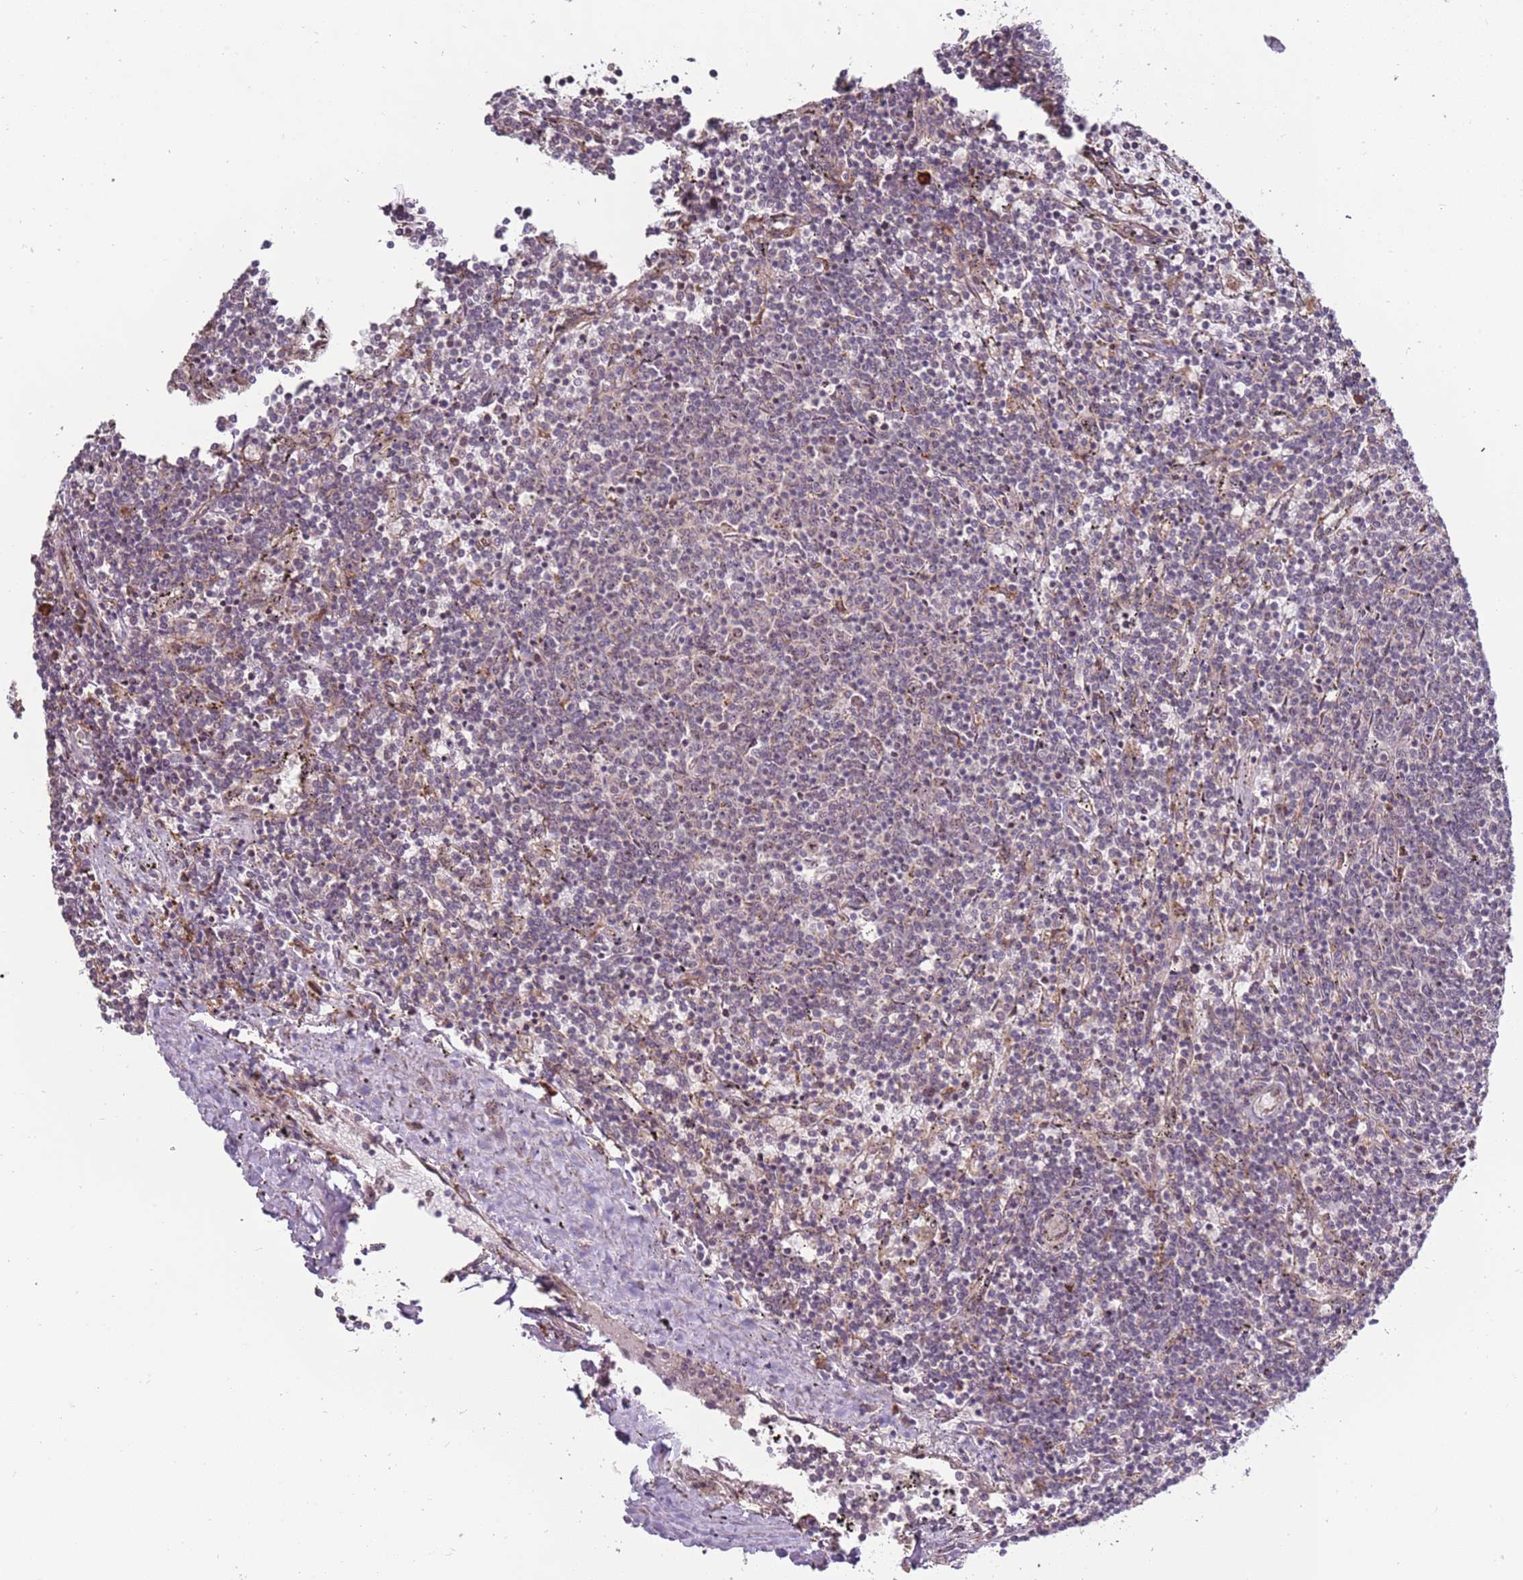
{"staining": {"intensity": "weak", "quantity": "<25%", "location": "nuclear"}, "tissue": "lymphoma", "cell_type": "Tumor cells", "image_type": "cancer", "snomed": [{"axis": "morphology", "description": "Malignant lymphoma, non-Hodgkin's type, Low grade"}, {"axis": "topography", "description": "Spleen"}], "caption": "High power microscopy micrograph of an immunohistochemistry micrograph of malignant lymphoma, non-Hodgkin's type (low-grade), revealing no significant staining in tumor cells.", "gene": "UCMA", "patient": {"sex": "female", "age": 50}}